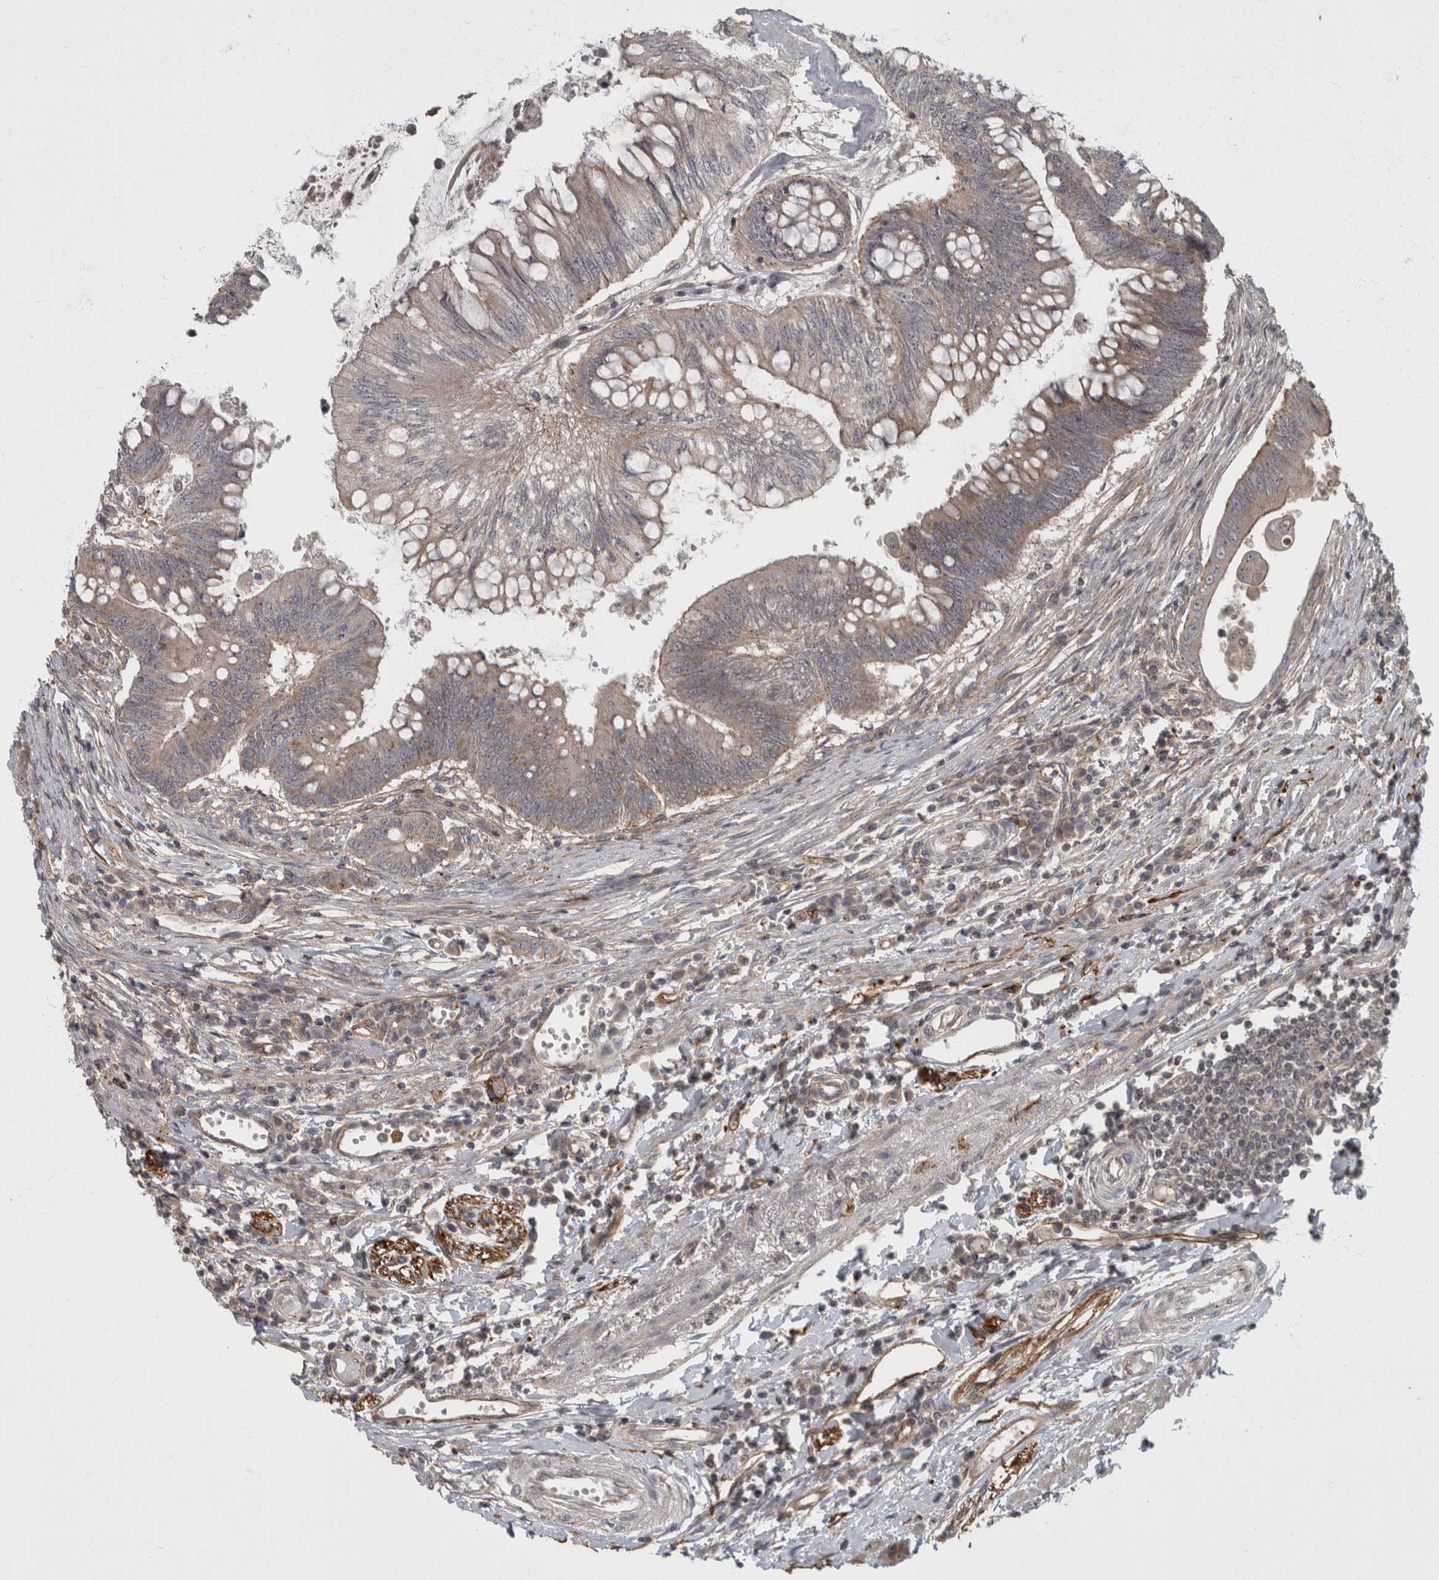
{"staining": {"intensity": "weak", "quantity": "<25%", "location": "cytoplasmic/membranous"}, "tissue": "colorectal cancer", "cell_type": "Tumor cells", "image_type": "cancer", "snomed": [{"axis": "morphology", "description": "Adenoma, NOS"}, {"axis": "morphology", "description": "Adenocarcinoma, NOS"}, {"axis": "topography", "description": "Colon"}], "caption": "This is an immunohistochemistry histopathology image of human colorectal cancer. There is no positivity in tumor cells.", "gene": "VEGFD", "patient": {"sex": "male", "age": 79}}